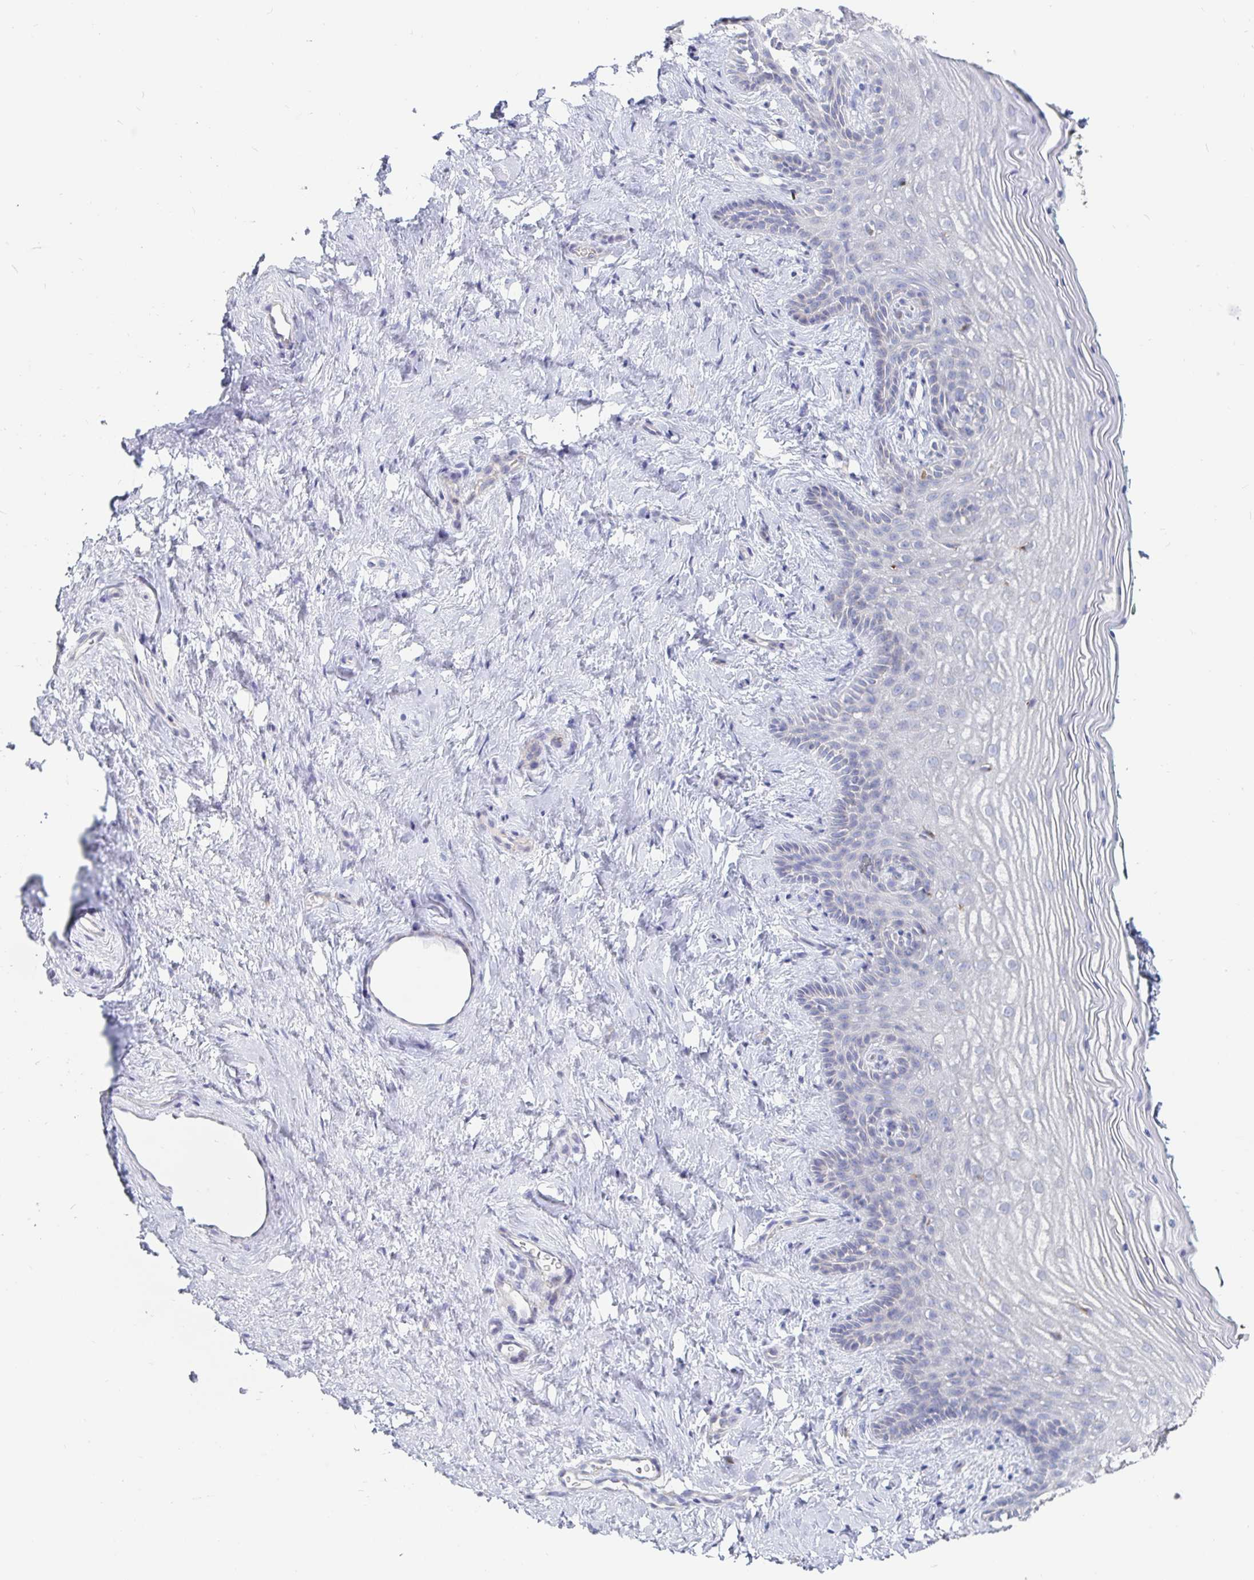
{"staining": {"intensity": "negative", "quantity": "none", "location": "none"}, "tissue": "vagina", "cell_type": "Squamous epithelial cells", "image_type": "normal", "snomed": [{"axis": "morphology", "description": "Normal tissue, NOS"}, {"axis": "topography", "description": "Vagina"}], "caption": "Histopathology image shows no protein staining in squamous epithelial cells of normal vagina. (Immunohistochemistry (ihc), brightfield microscopy, high magnification).", "gene": "SPPL3", "patient": {"sex": "female", "age": 45}}